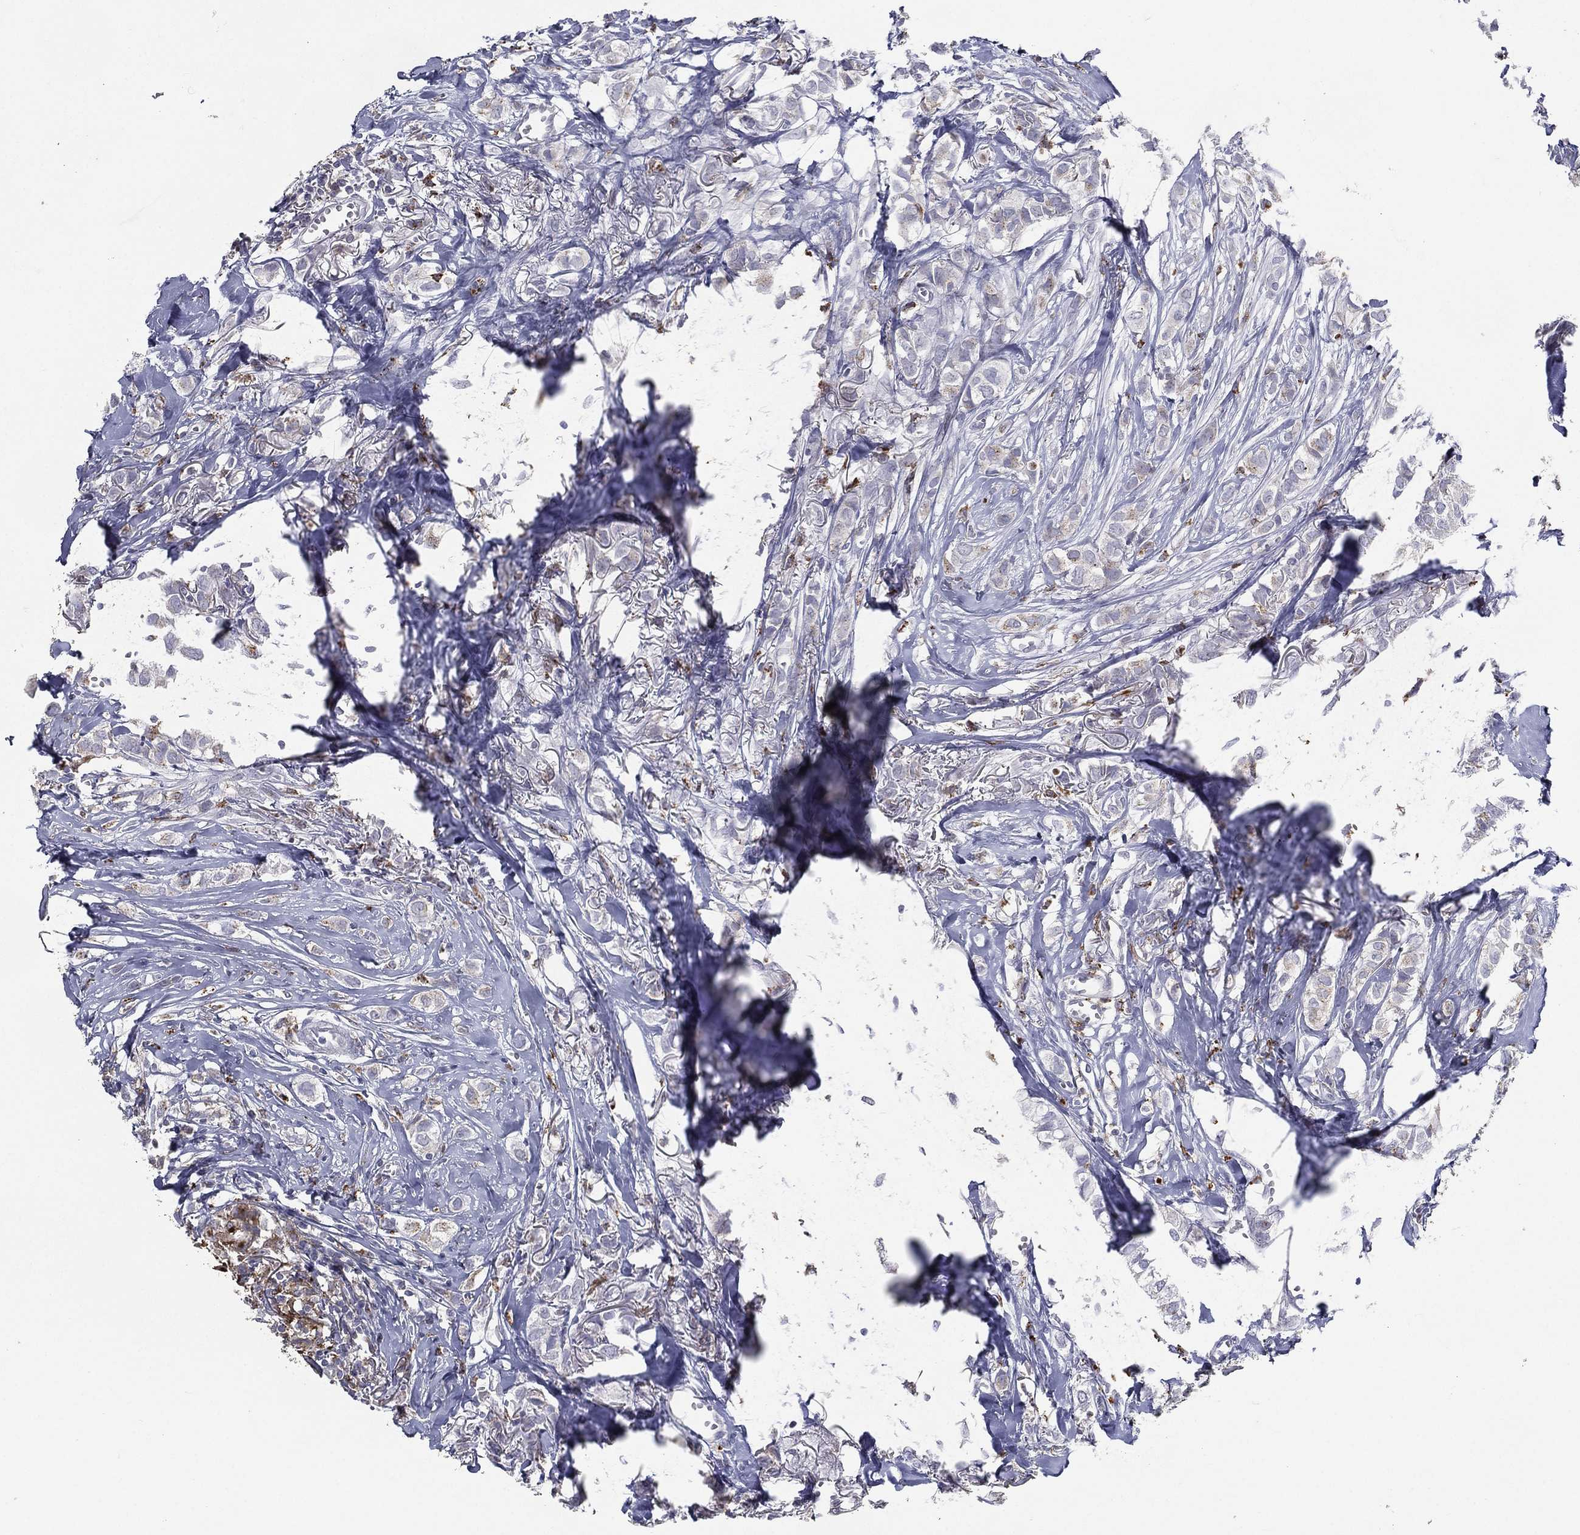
{"staining": {"intensity": "negative", "quantity": "none", "location": "none"}, "tissue": "breast cancer", "cell_type": "Tumor cells", "image_type": "cancer", "snomed": [{"axis": "morphology", "description": "Duct carcinoma"}, {"axis": "topography", "description": "Breast"}], "caption": "Immunohistochemical staining of human breast intraductal carcinoma reveals no significant positivity in tumor cells.", "gene": "EVI2B", "patient": {"sex": "female", "age": 85}}